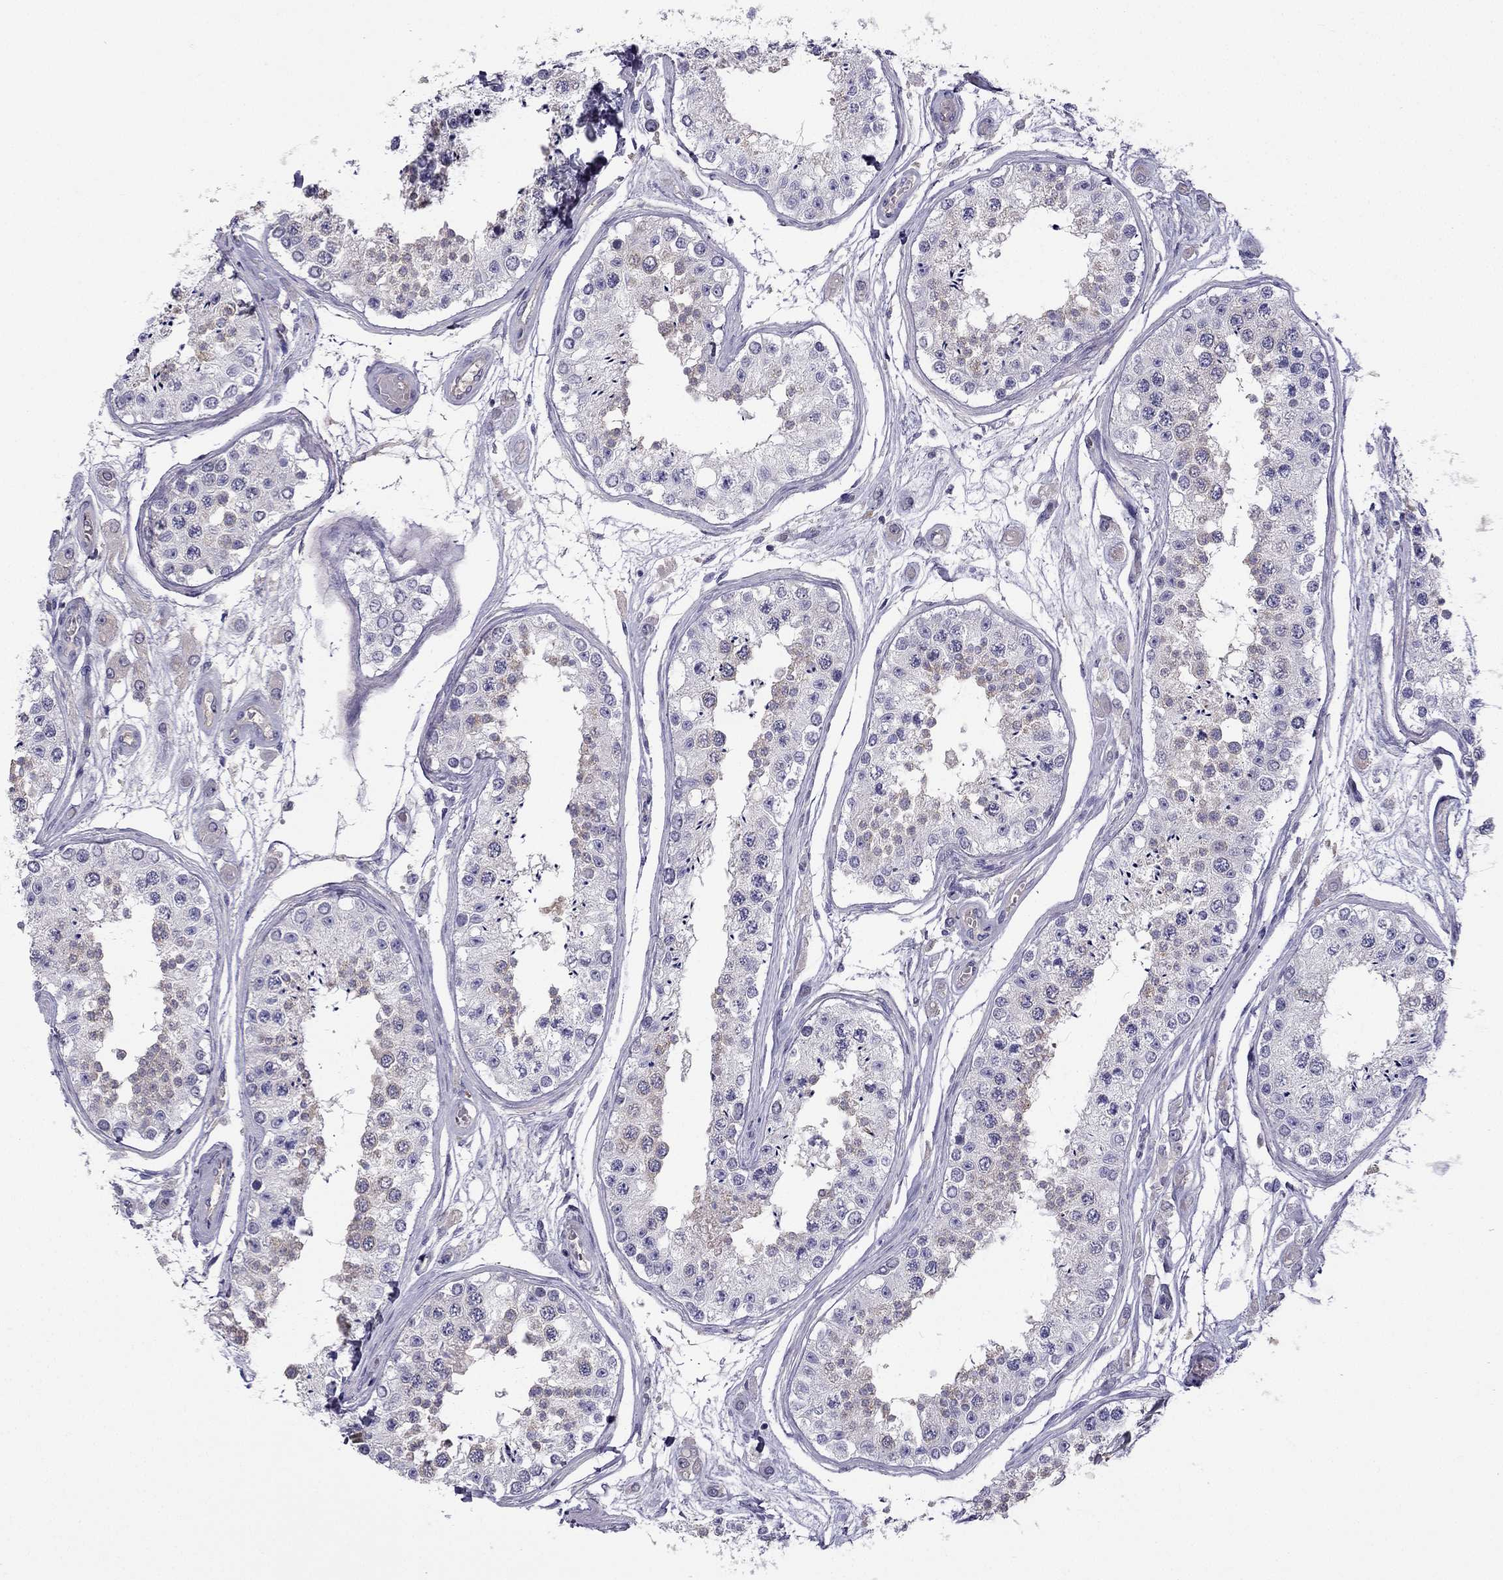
{"staining": {"intensity": "negative", "quantity": "none", "location": "none"}, "tissue": "testis", "cell_type": "Cells in seminiferous ducts", "image_type": "normal", "snomed": [{"axis": "morphology", "description": "Normal tissue, NOS"}, {"axis": "topography", "description": "Testis"}], "caption": "Immunohistochemistry image of unremarkable human testis stained for a protein (brown), which reveals no staining in cells in seminiferous ducts. (Immunohistochemistry (ihc), brightfield microscopy, high magnification).", "gene": "STOML3", "patient": {"sex": "male", "age": 25}}